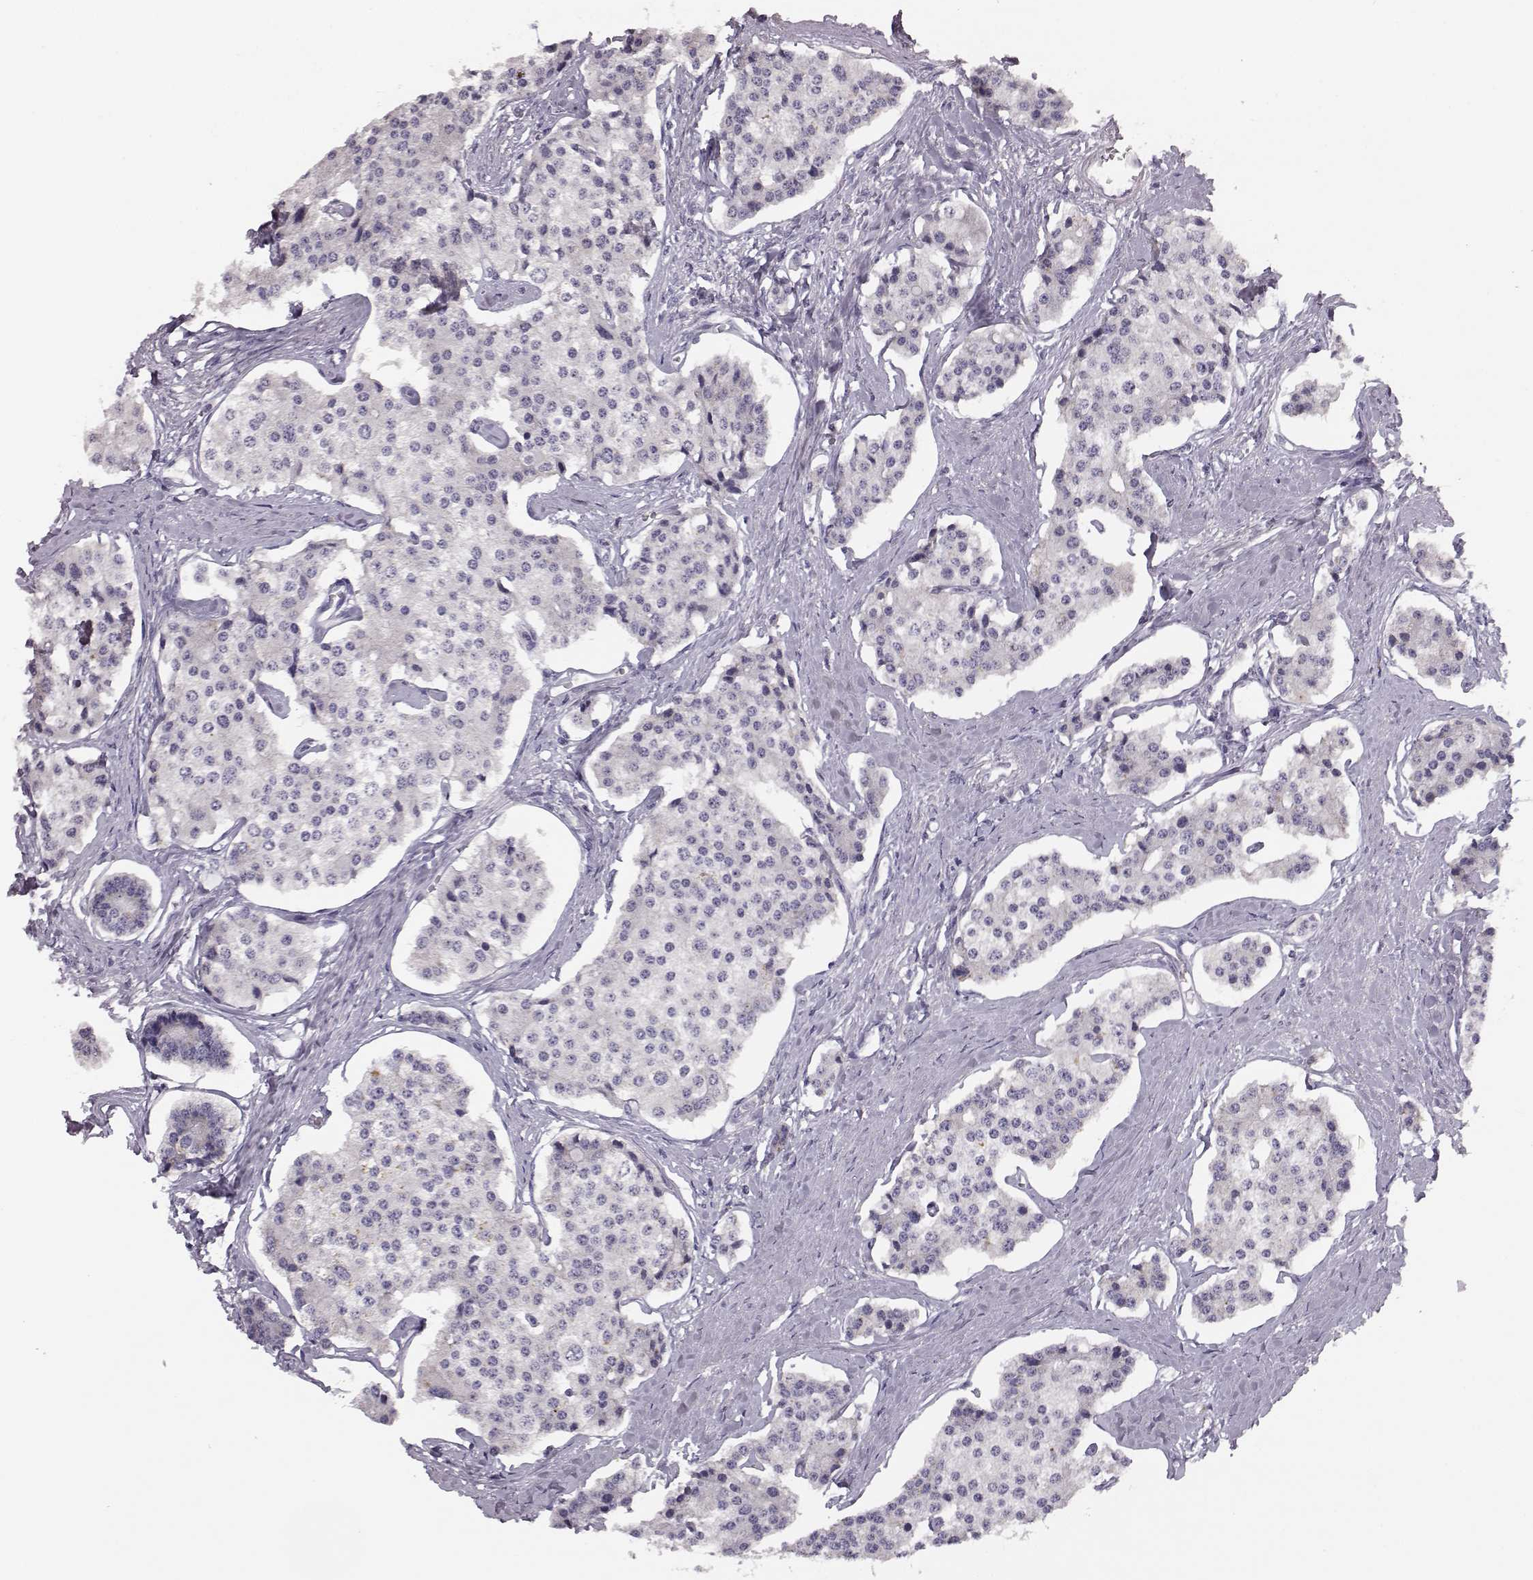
{"staining": {"intensity": "negative", "quantity": "none", "location": "none"}, "tissue": "carcinoid", "cell_type": "Tumor cells", "image_type": "cancer", "snomed": [{"axis": "morphology", "description": "Carcinoid, malignant, NOS"}, {"axis": "topography", "description": "Small intestine"}], "caption": "A high-resolution micrograph shows immunohistochemistry (IHC) staining of carcinoid, which shows no significant staining in tumor cells.", "gene": "BFSP2", "patient": {"sex": "female", "age": 65}}